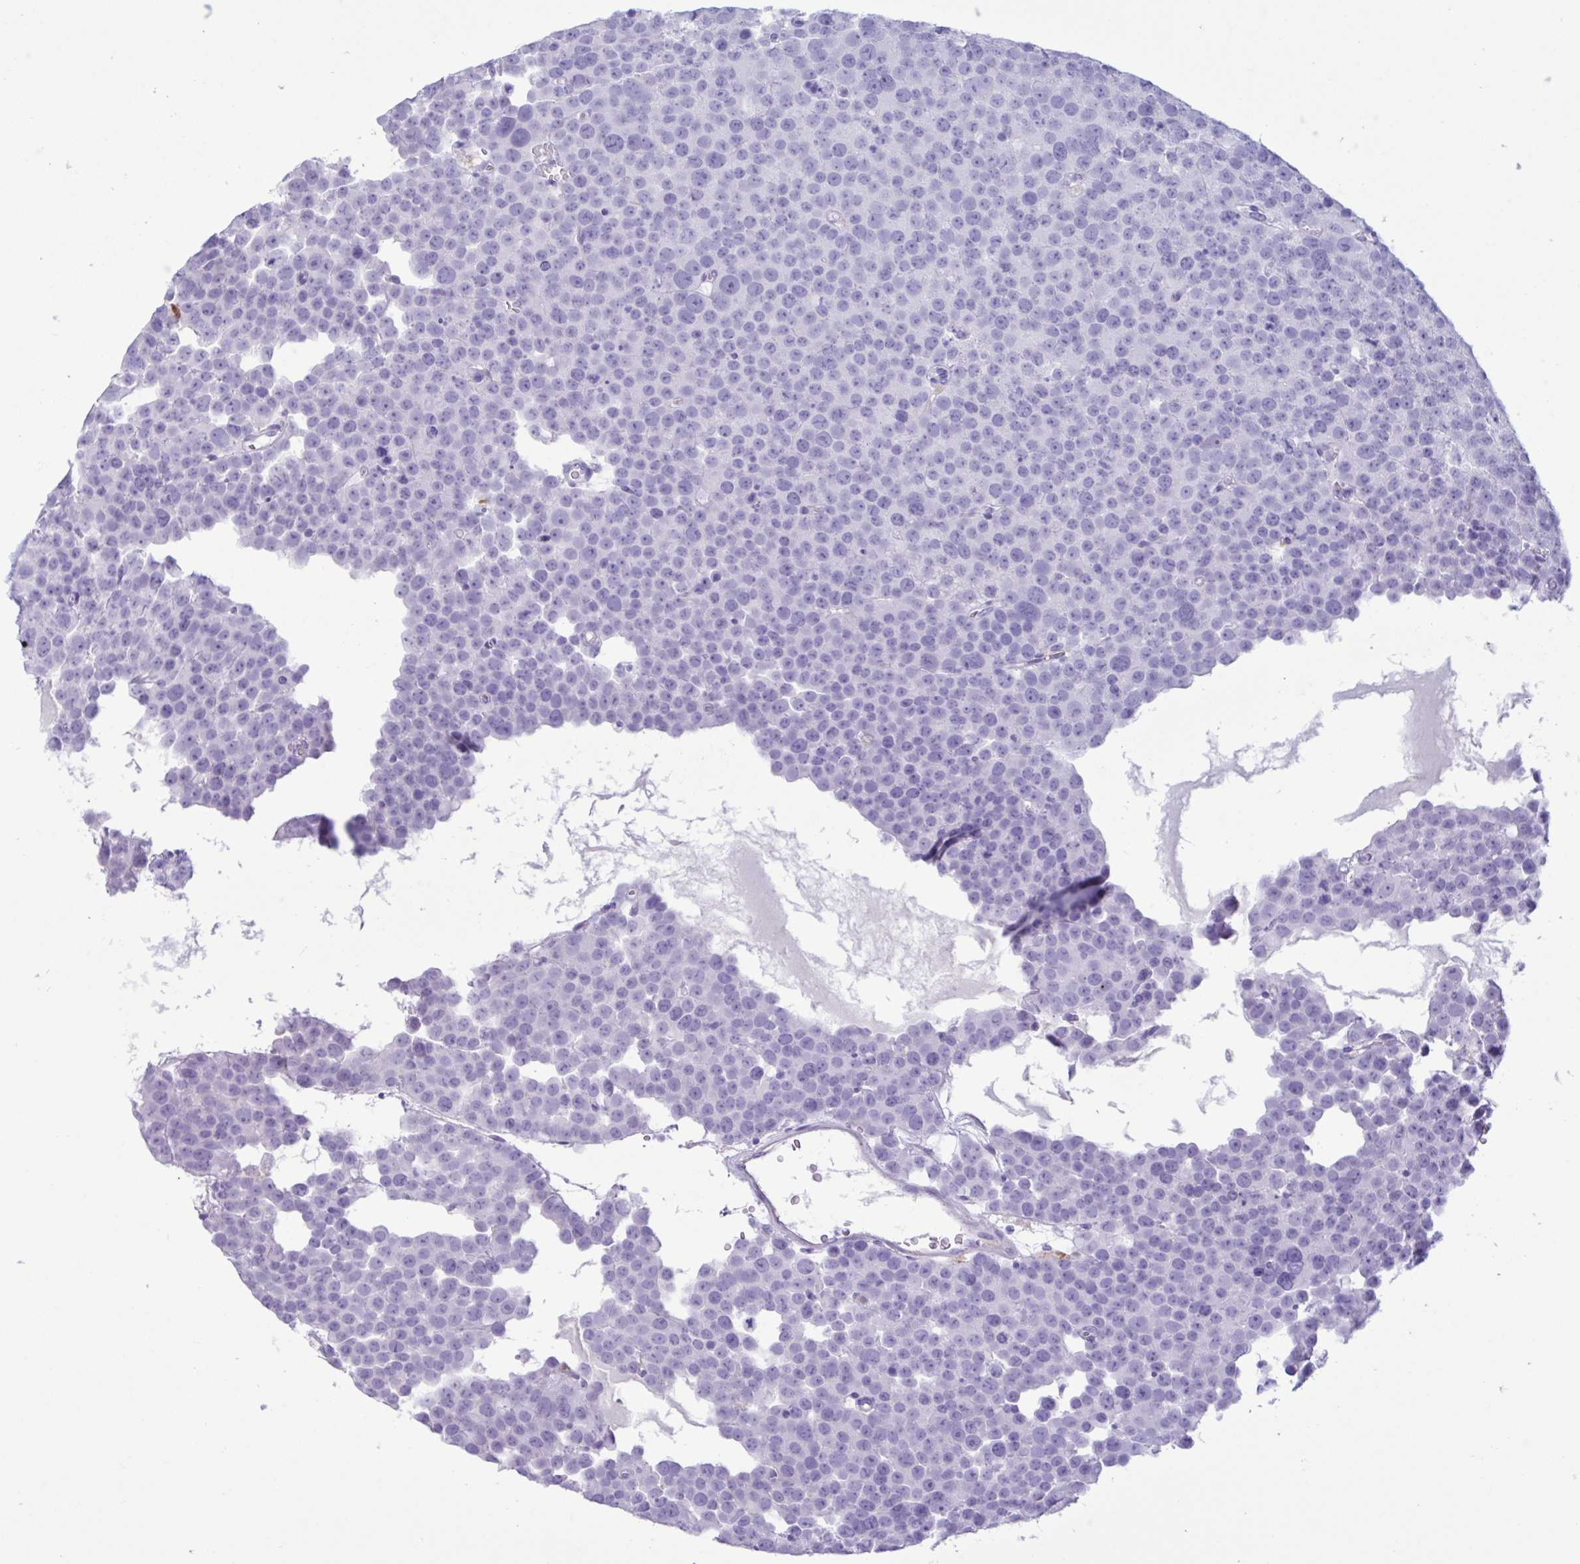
{"staining": {"intensity": "negative", "quantity": "none", "location": "none"}, "tissue": "testis cancer", "cell_type": "Tumor cells", "image_type": "cancer", "snomed": [{"axis": "morphology", "description": "Seminoma, NOS"}, {"axis": "topography", "description": "Testis"}], "caption": "Immunohistochemical staining of seminoma (testis) shows no significant expression in tumor cells.", "gene": "XCL1", "patient": {"sex": "male", "age": 71}}